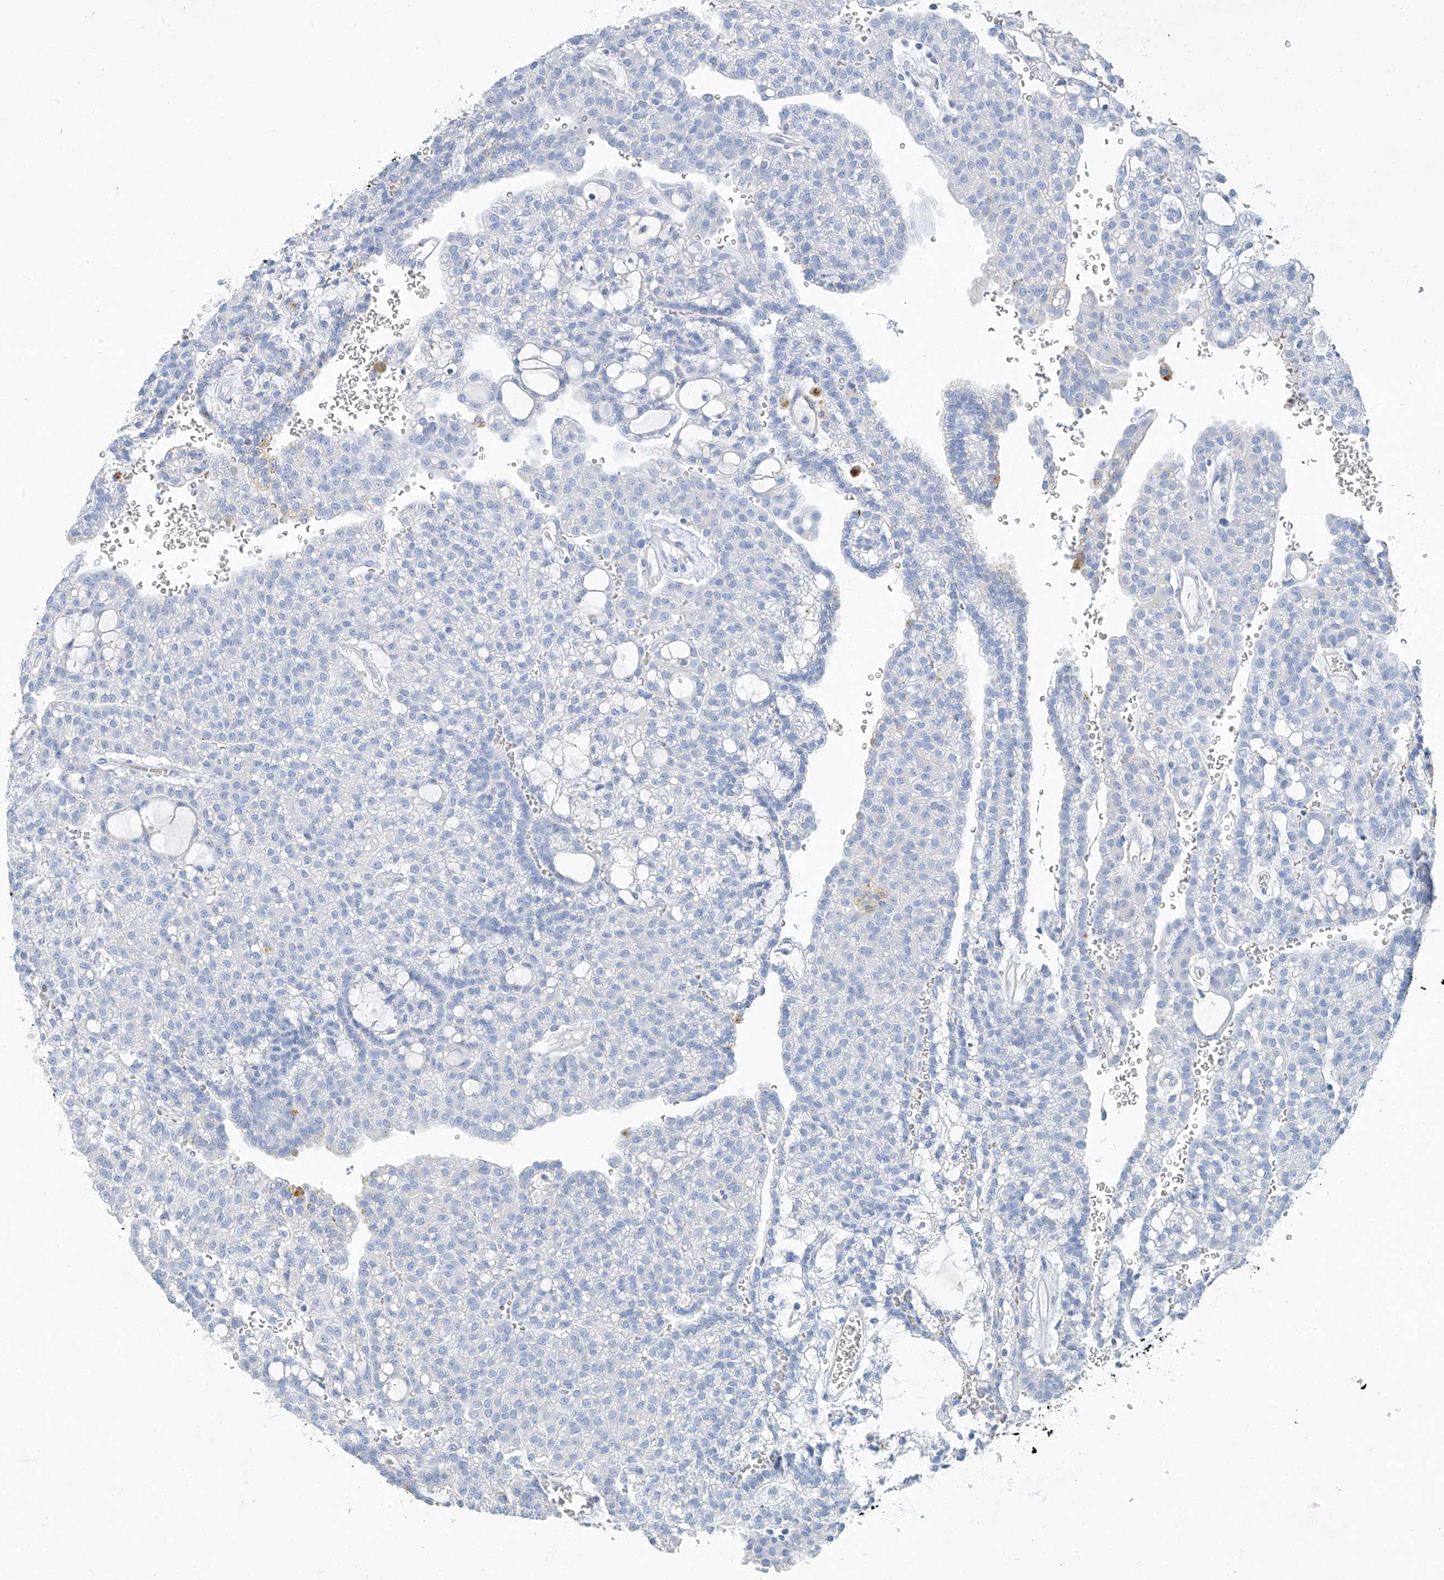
{"staining": {"intensity": "negative", "quantity": "none", "location": "none"}, "tissue": "renal cancer", "cell_type": "Tumor cells", "image_type": "cancer", "snomed": [{"axis": "morphology", "description": "Adenocarcinoma, NOS"}, {"axis": "topography", "description": "Kidney"}], "caption": "Immunohistochemistry (IHC) histopathology image of neoplastic tissue: renal adenocarcinoma stained with DAB (3,3'-diaminobenzidine) shows no significant protein positivity in tumor cells.", "gene": "C1orf87", "patient": {"sex": "male", "age": 63}}